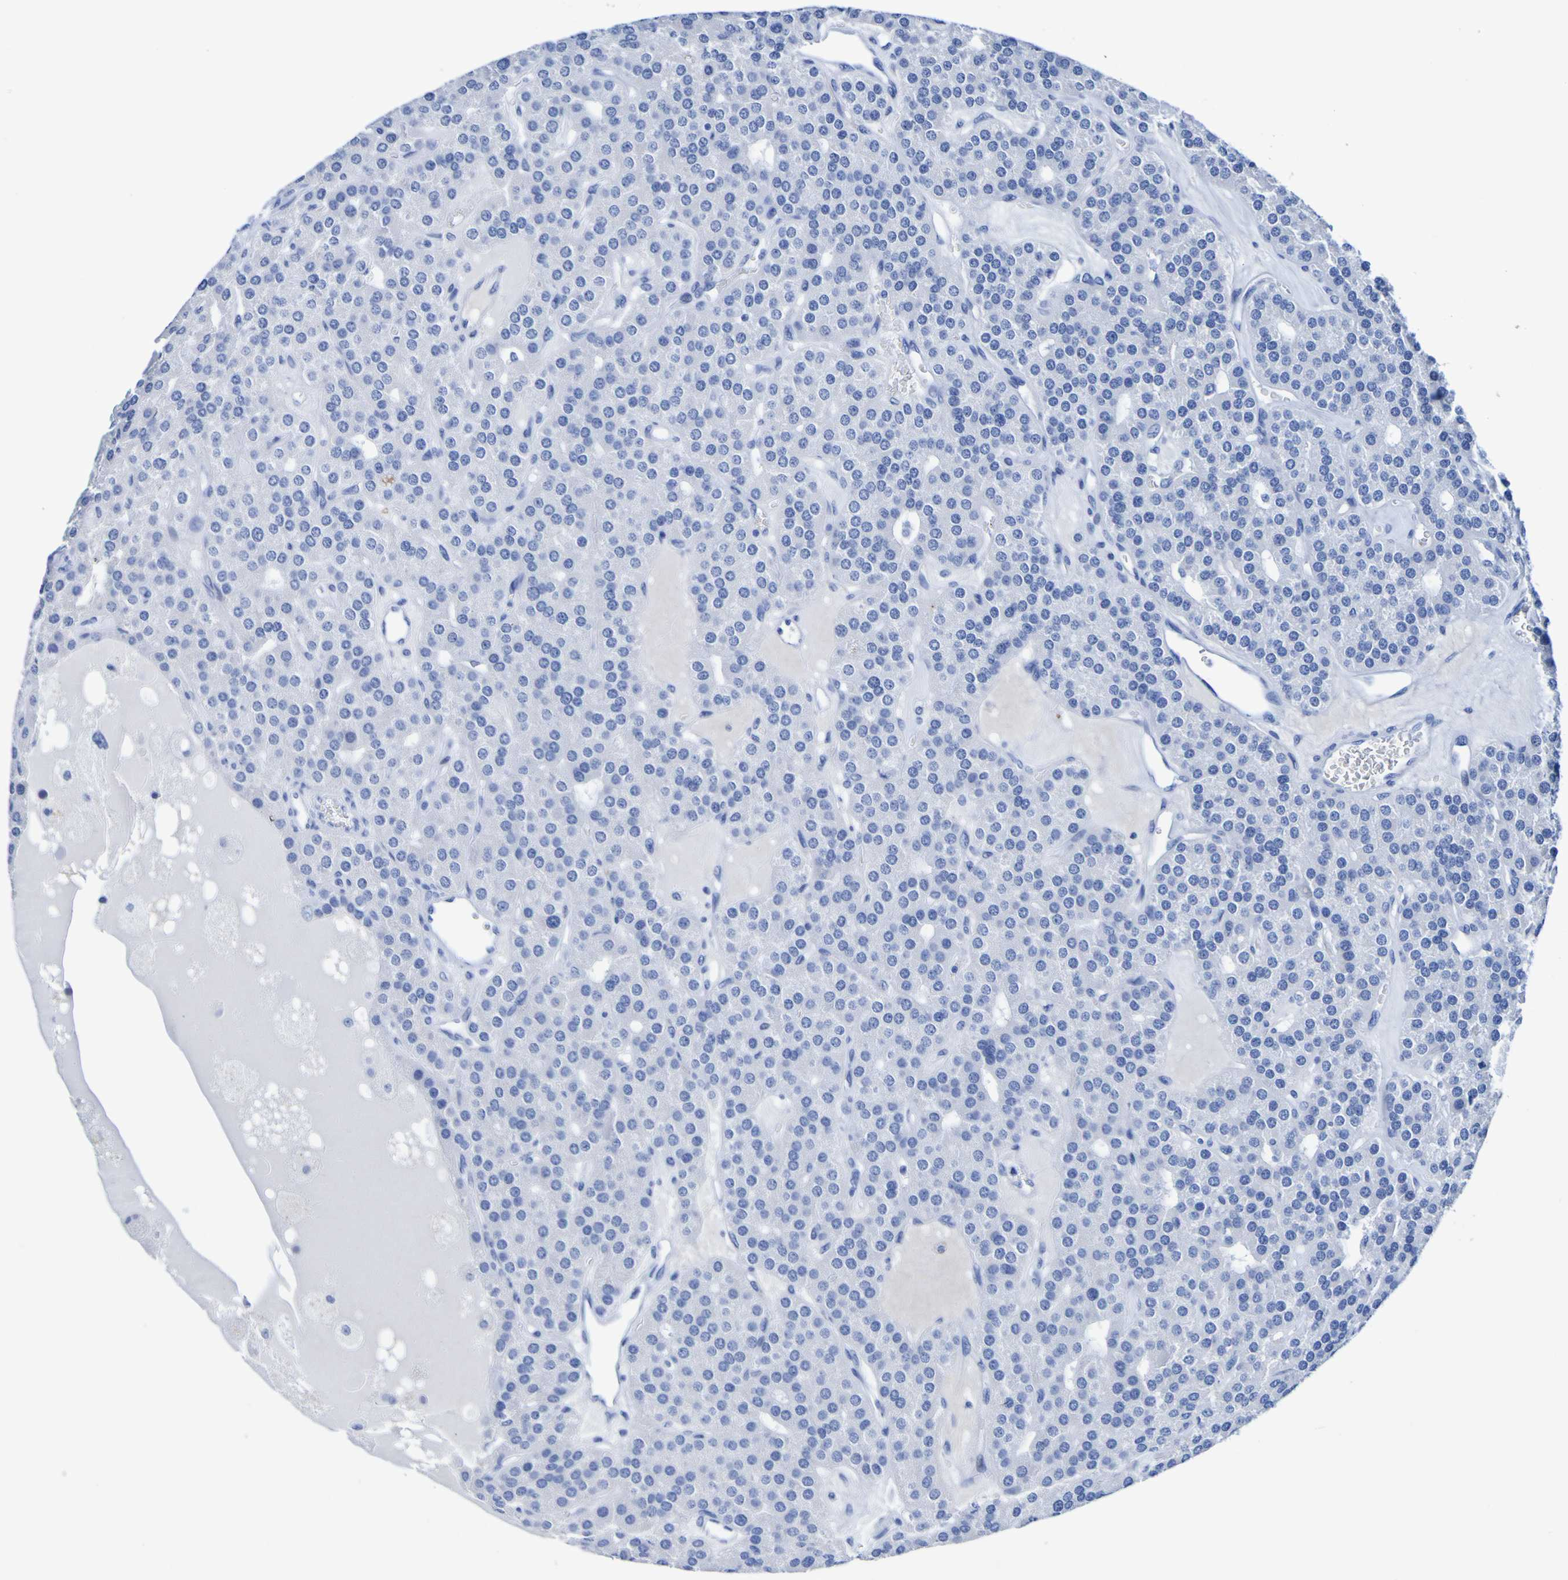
{"staining": {"intensity": "negative", "quantity": "none", "location": "none"}, "tissue": "parathyroid gland", "cell_type": "Glandular cells", "image_type": "normal", "snomed": [{"axis": "morphology", "description": "Normal tissue, NOS"}, {"axis": "morphology", "description": "Adenoma, NOS"}, {"axis": "topography", "description": "Parathyroid gland"}], "caption": "High power microscopy micrograph of an immunohistochemistry micrograph of normal parathyroid gland, revealing no significant staining in glandular cells.", "gene": "DPEP1", "patient": {"sex": "female", "age": 86}}